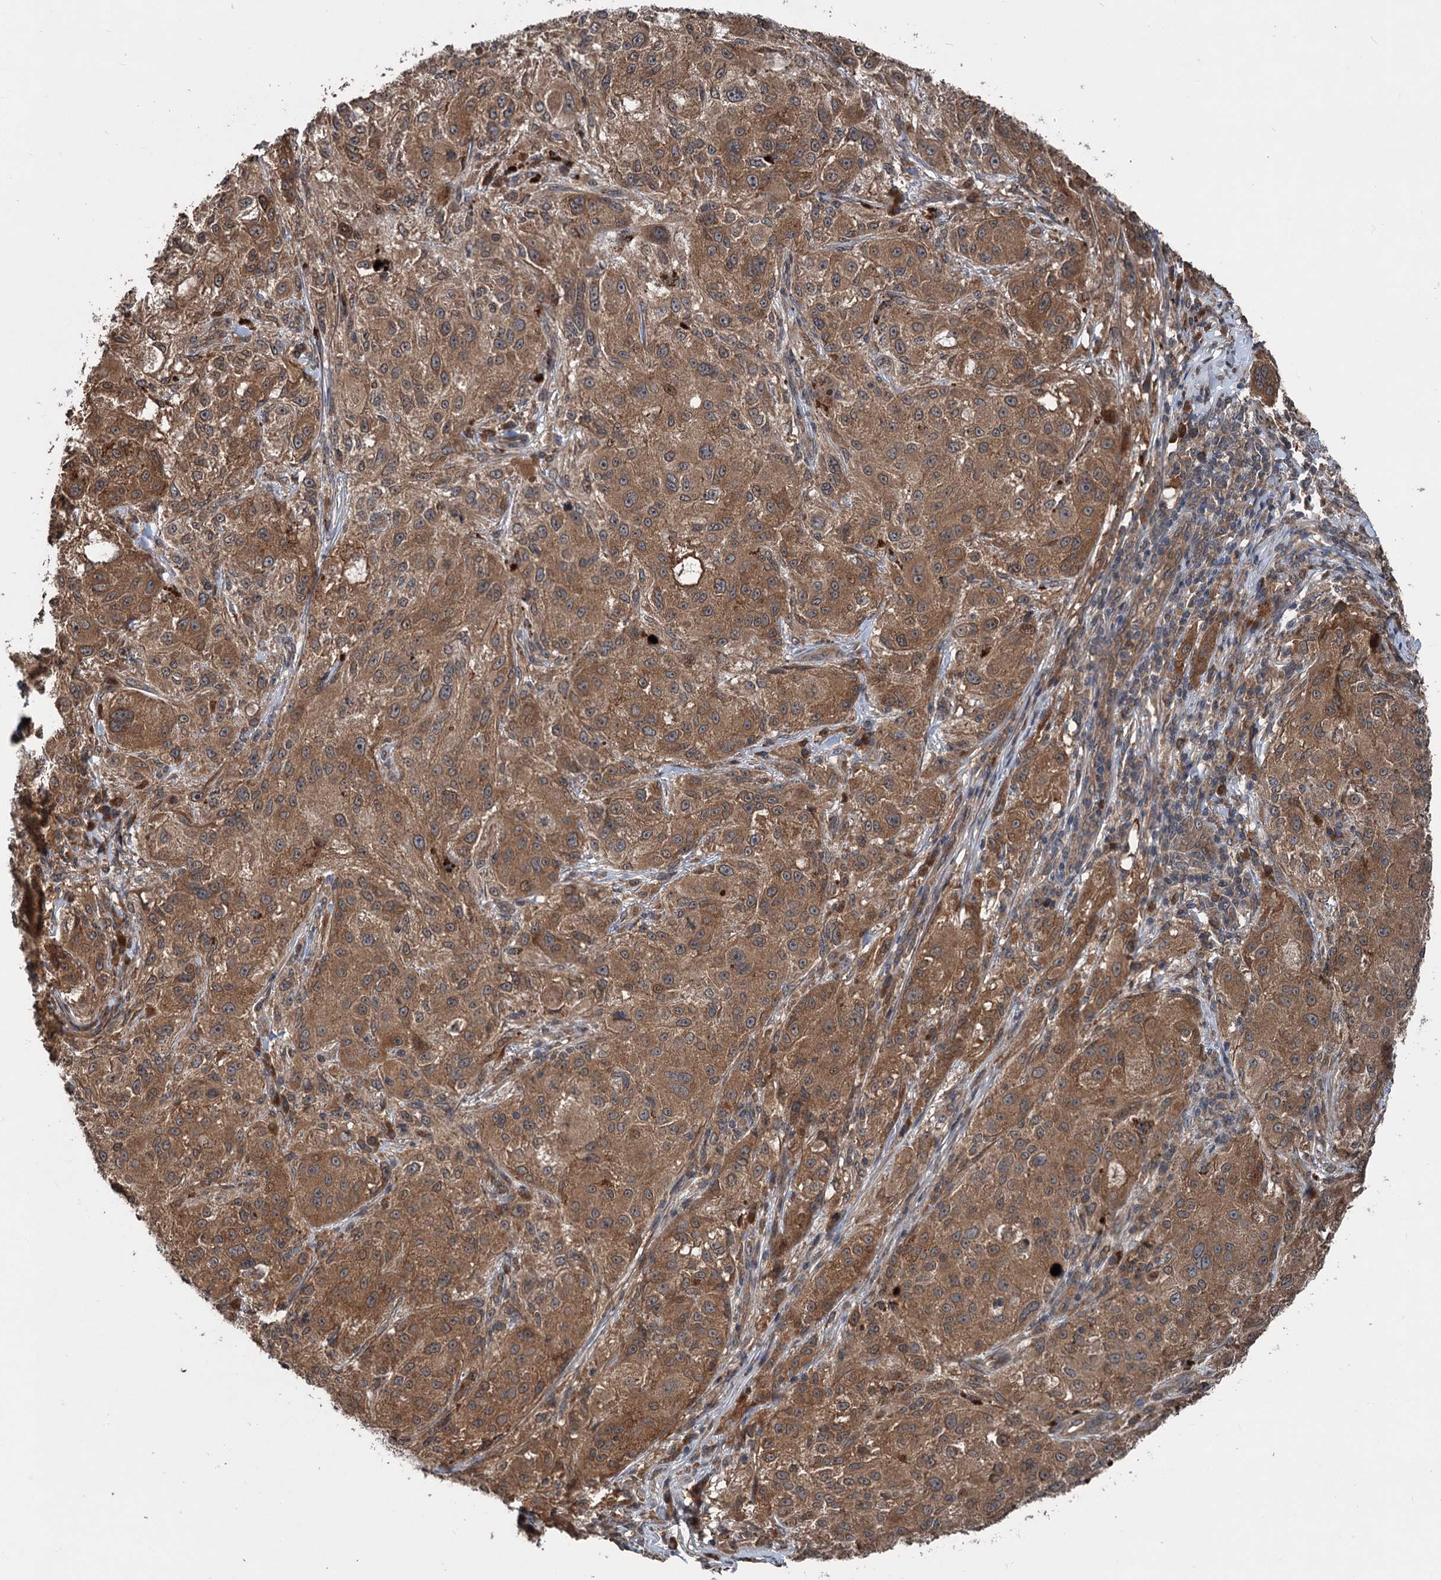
{"staining": {"intensity": "moderate", "quantity": ">75%", "location": "cytoplasmic/membranous"}, "tissue": "melanoma", "cell_type": "Tumor cells", "image_type": "cancer", "snomed": [{"axis": "morphology", "description": "Necrosis, NOS"}, {"axis": "morphology", "description": "Malignant melanoma, NOS"}, {"axis": "topography", "description": "Skin"}], "caption": "A photomicrograph of human melanoma stained for a protein displays moderate cytoplasmic/membranous brown staining in tumor cells.", "gene": "N4BP2L2", "patient": {"sex": "female", "age": 87}}